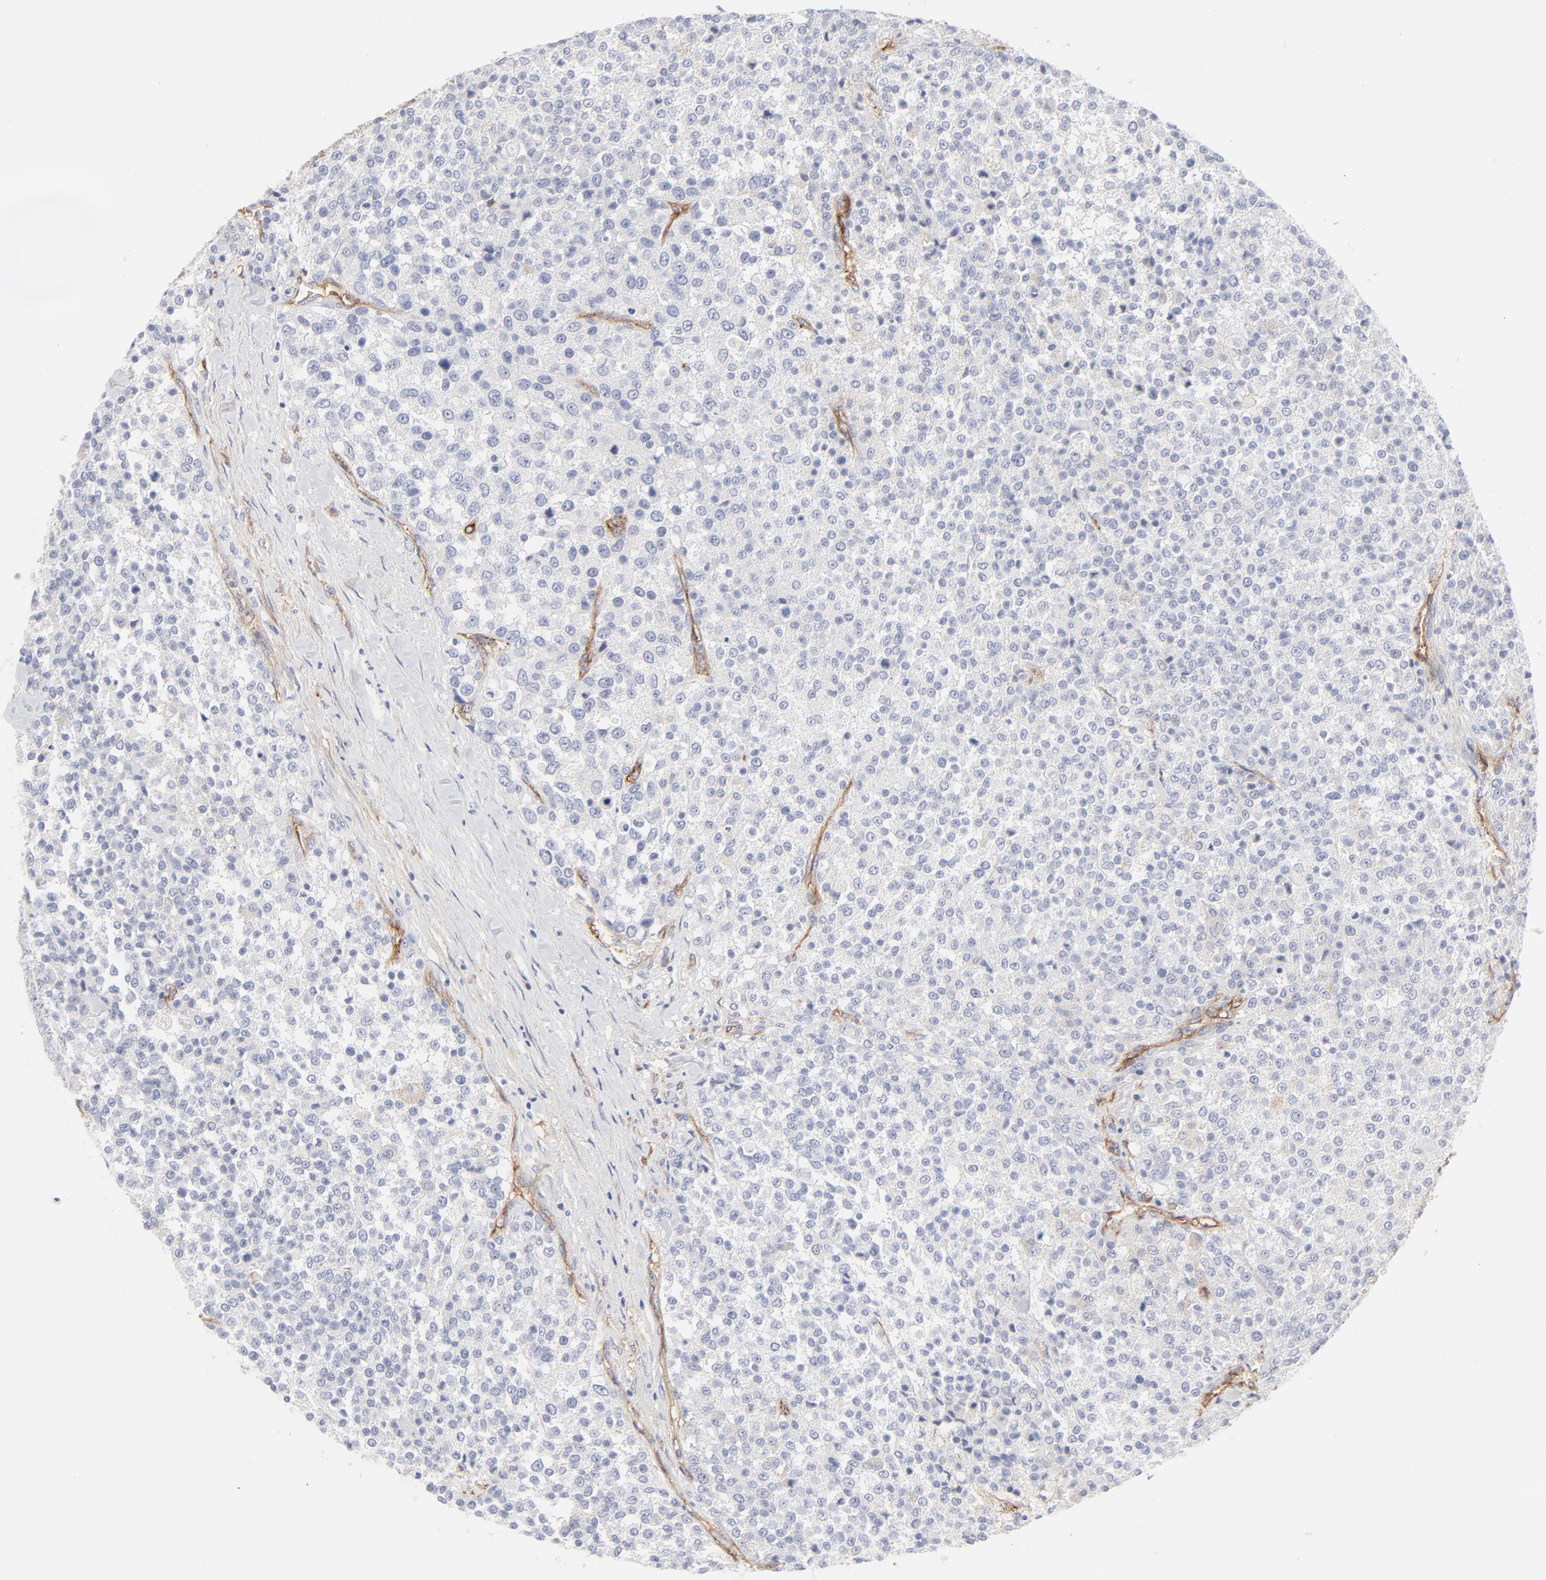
{"staining": {"intensity": "negative", "quantity": "none", "location": "none"}, "tissue": "testis cancer", "cell_type": "Tumor cells", "image_type": "cancer", "snomed": [{"axis": "morphology", "description": "Seminoma, NOS"}, {"axis": "topography", "description": "Testis"}], "caption": "Human testis cancer stained for a protein using immunohistochemistry reveals no expression in tumor cells.", "gene": "ITGA5", "patient": {"sex": "male", "age": 59}}